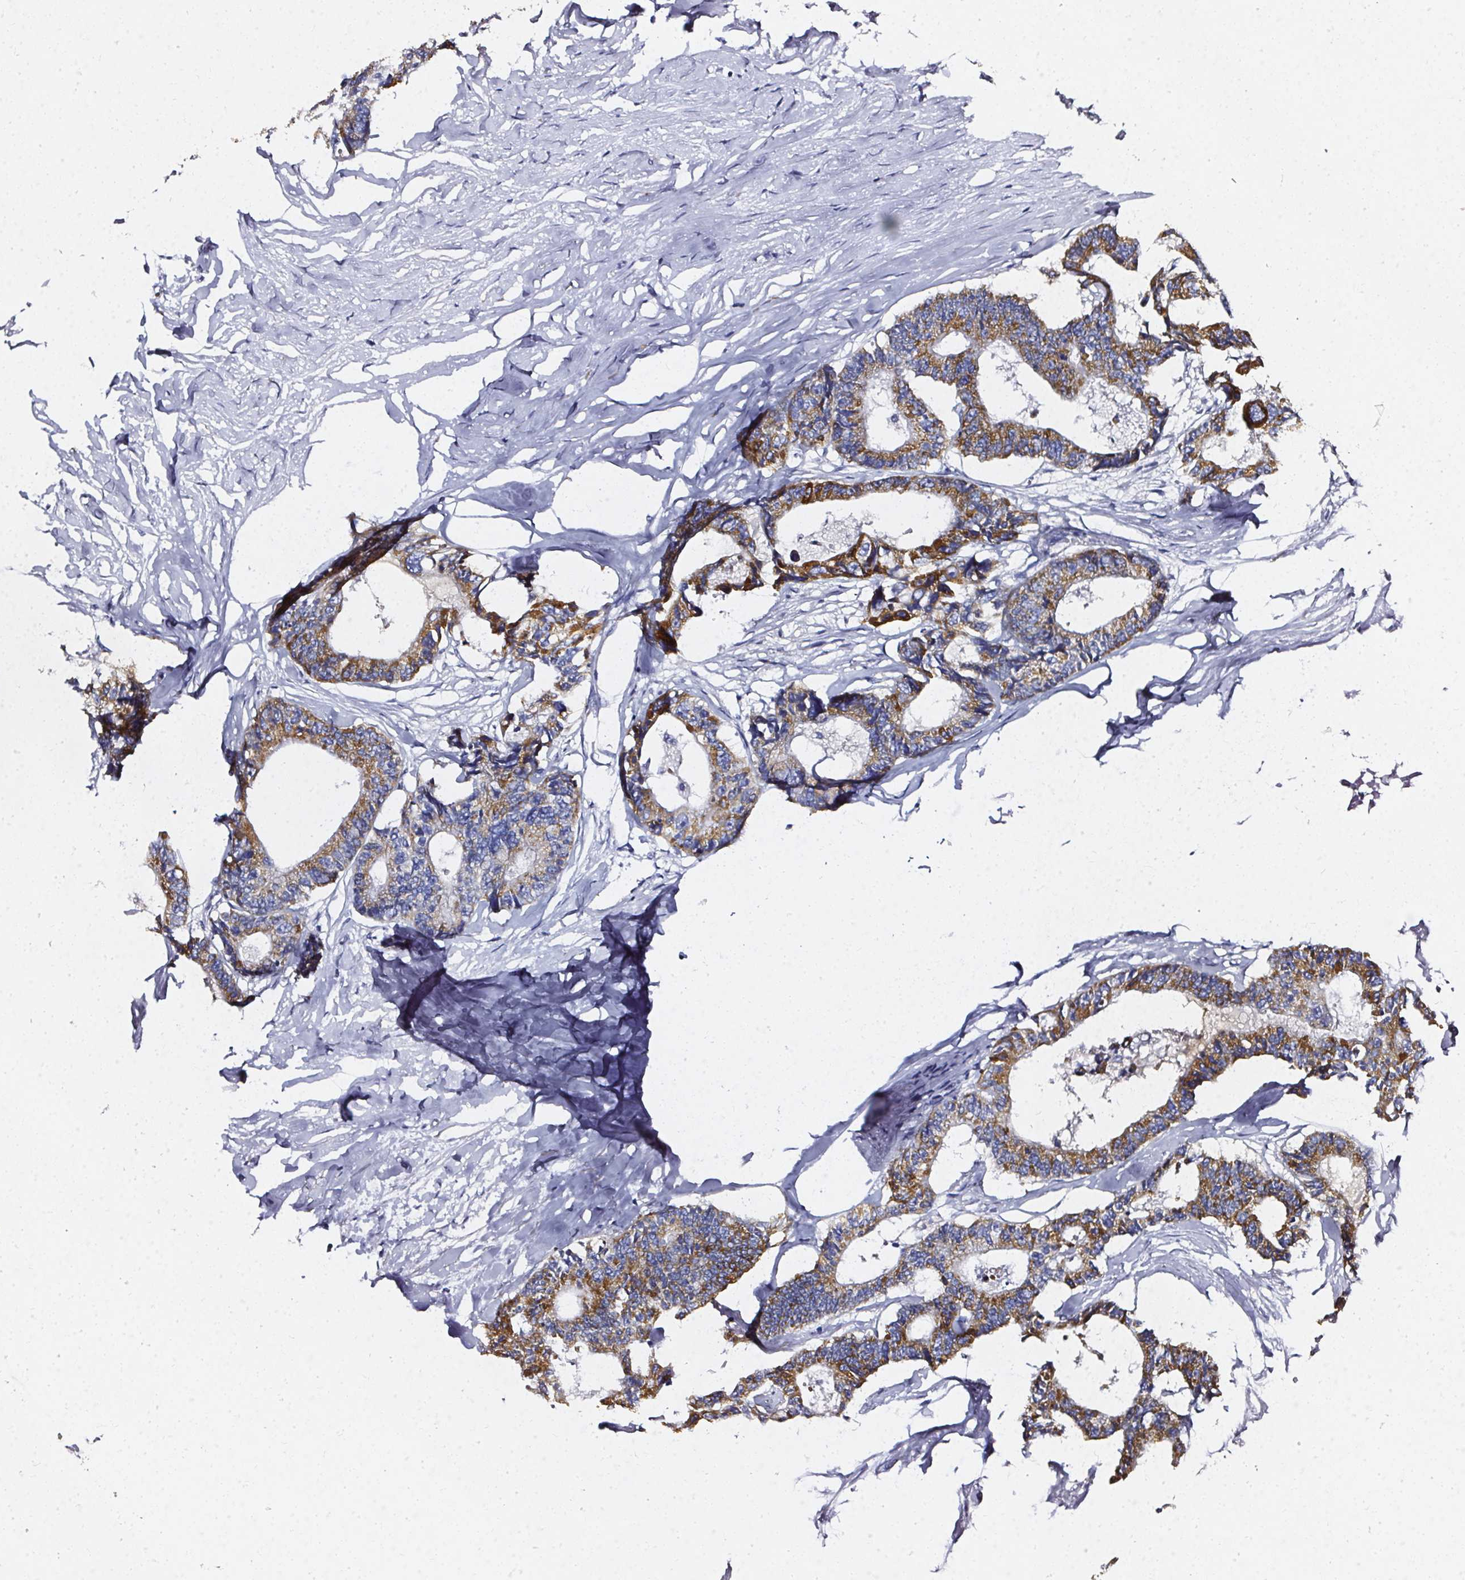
{"staining": {"intensity": "moderate", "quantity": ">75%", "location": "cytoplasmic/membranous"}, "tissue": "colorectal cancer", "cell_type": "Tumor cells", "image_type": "cancer", "snomed": [{"axis": "morphology", "description": "Adenocarcinoma, NOS"}, {"axis": "topography", "description": "Rectum"}], "caption": "Protein expression analysis of human colorectal cancer reveals moderate cytoplasmic/membranous positivity in approximately >75% of tumor cells.", "gene": "ELAVL2", "patient": {"sex": "male", "age": 57}}